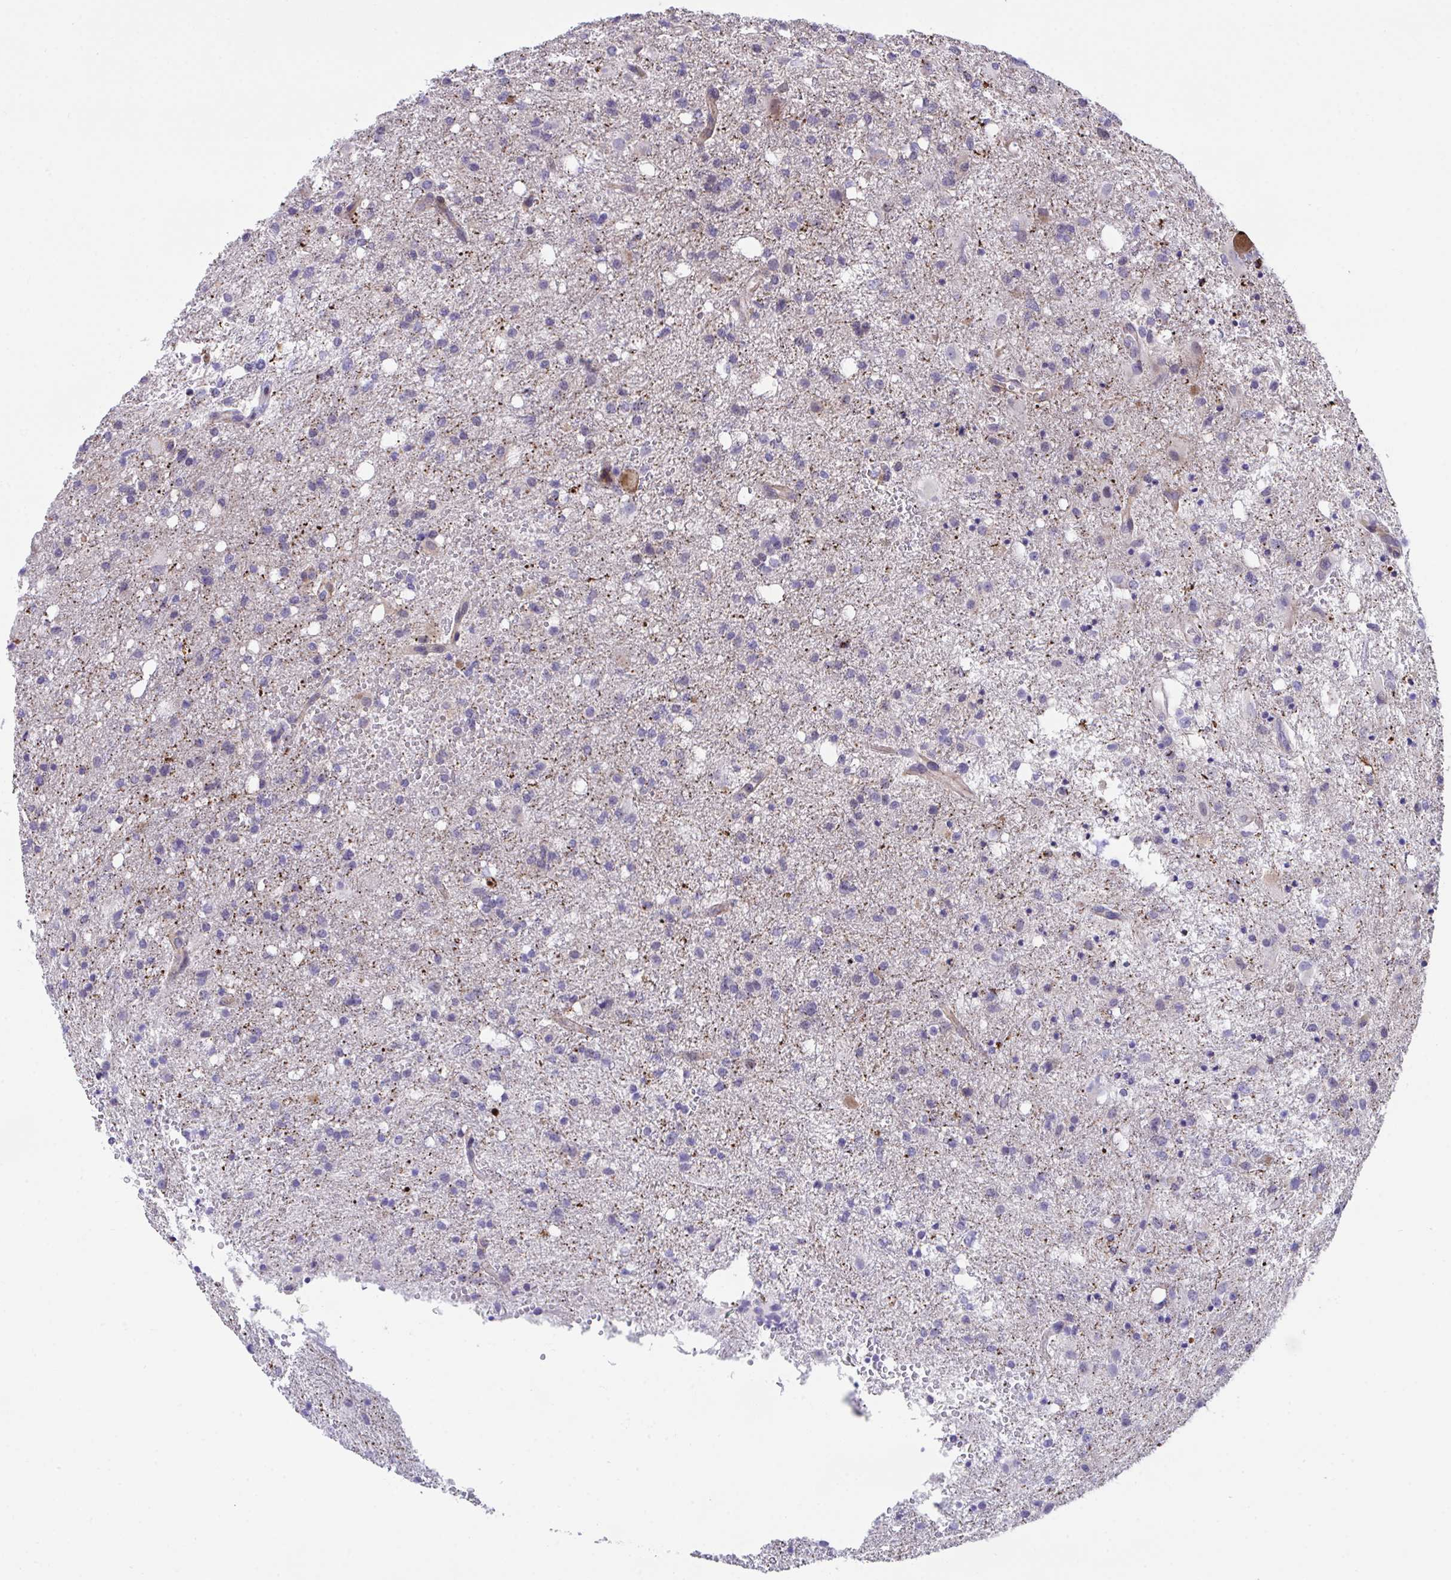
{"staining": {"intensity": "negative", "quantity": "none", "location": "none"}, "tissue": "glioma", "cell_type": "Tumor cells", "image_type": "cancer", "snomed": [{"axis": "morphology", "description": "Glioma, malignant, Low grade"}, {"axis": "topography", "description": "Brain"}], "caption": "This is a image of immunohistochemistry (IHC) staining of glioma, which shows no staining in tumor cells.", "gene": "PPIH", "patient": {"sex": "female", "age": 58}}